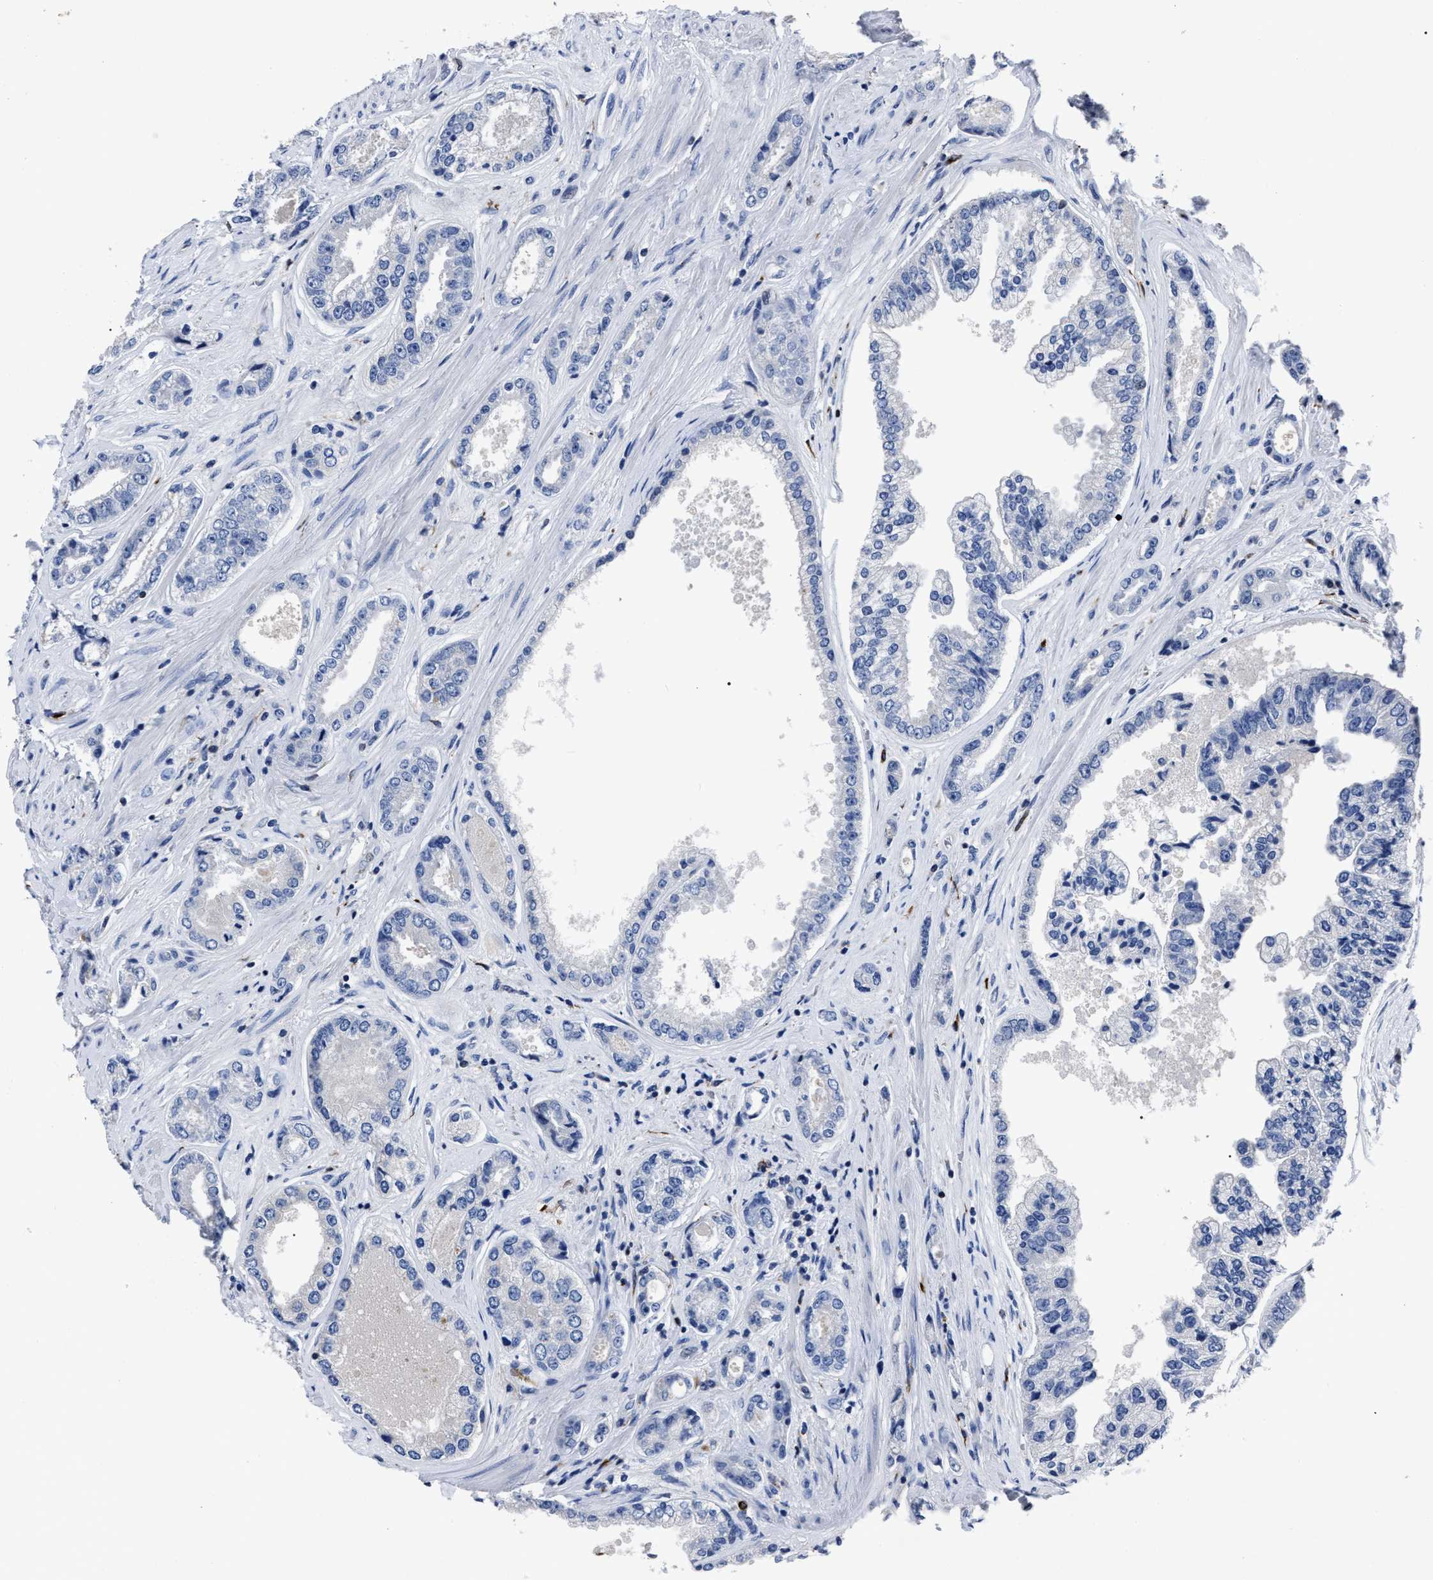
{"staining": {"intensity": "negative", "quantity": "none", "location": "none"}, "tissue": "prostate cancer", "cell_type": "Tumor cells", "image_type": "cancer", "snomed": [{"axis": "morphology", "description": "Adenocarcinoma, High grade"}, {"axis": "topography", "description": "Prostate"}], "caption": "An image of human prostate cancer is negative for staining in tumor cells.", "gene": "OR10G3", "patient": {"sex": "male", "age": 61}}